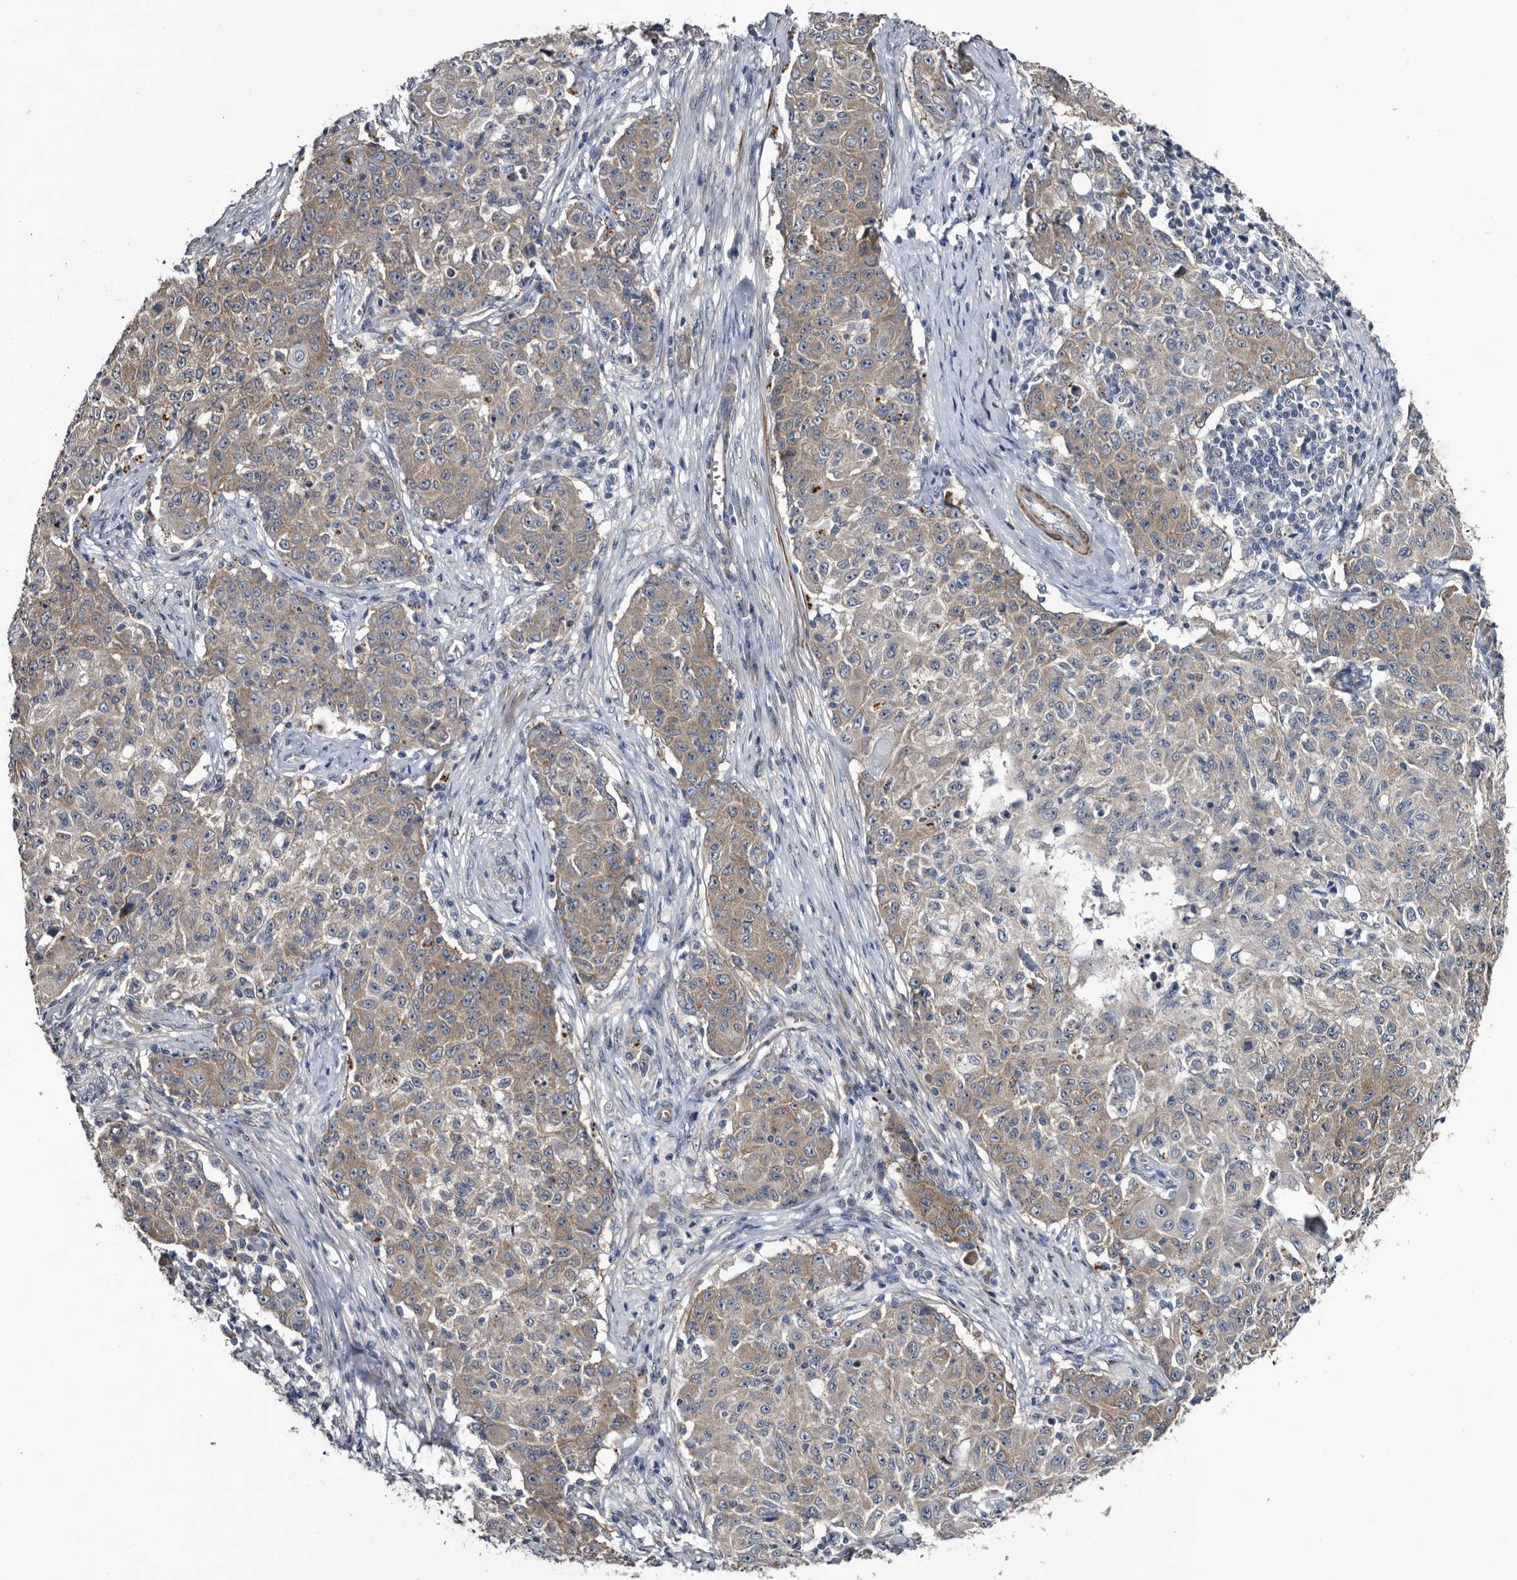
{"staining": {"intensity": "weak", "quantity": ">75%", "location": "cytoplasmic/membranous"}, "tissue": "ovarian cancer", "cell_type": "Tumor cells", "image_type": "cancer", "snomed": [{"axis": "morphology", "description": "Carcinoma, endometroid"}, {"axis": "topography", "description": "Ovary"}], "caption": "Immunohistochemical staining of endometroid carcinoma (ovarian) shows low levels of weak cytoplasmic/membranous expression in about >75% of tumor cells. The staining was performed using DAB to visualize the protein expression in brown, while the nuclei were stained in blue with hematoxylin (Magnification: 20x).", "gene": "IARS1", "patient": {"sex": "female", "age": 42}}